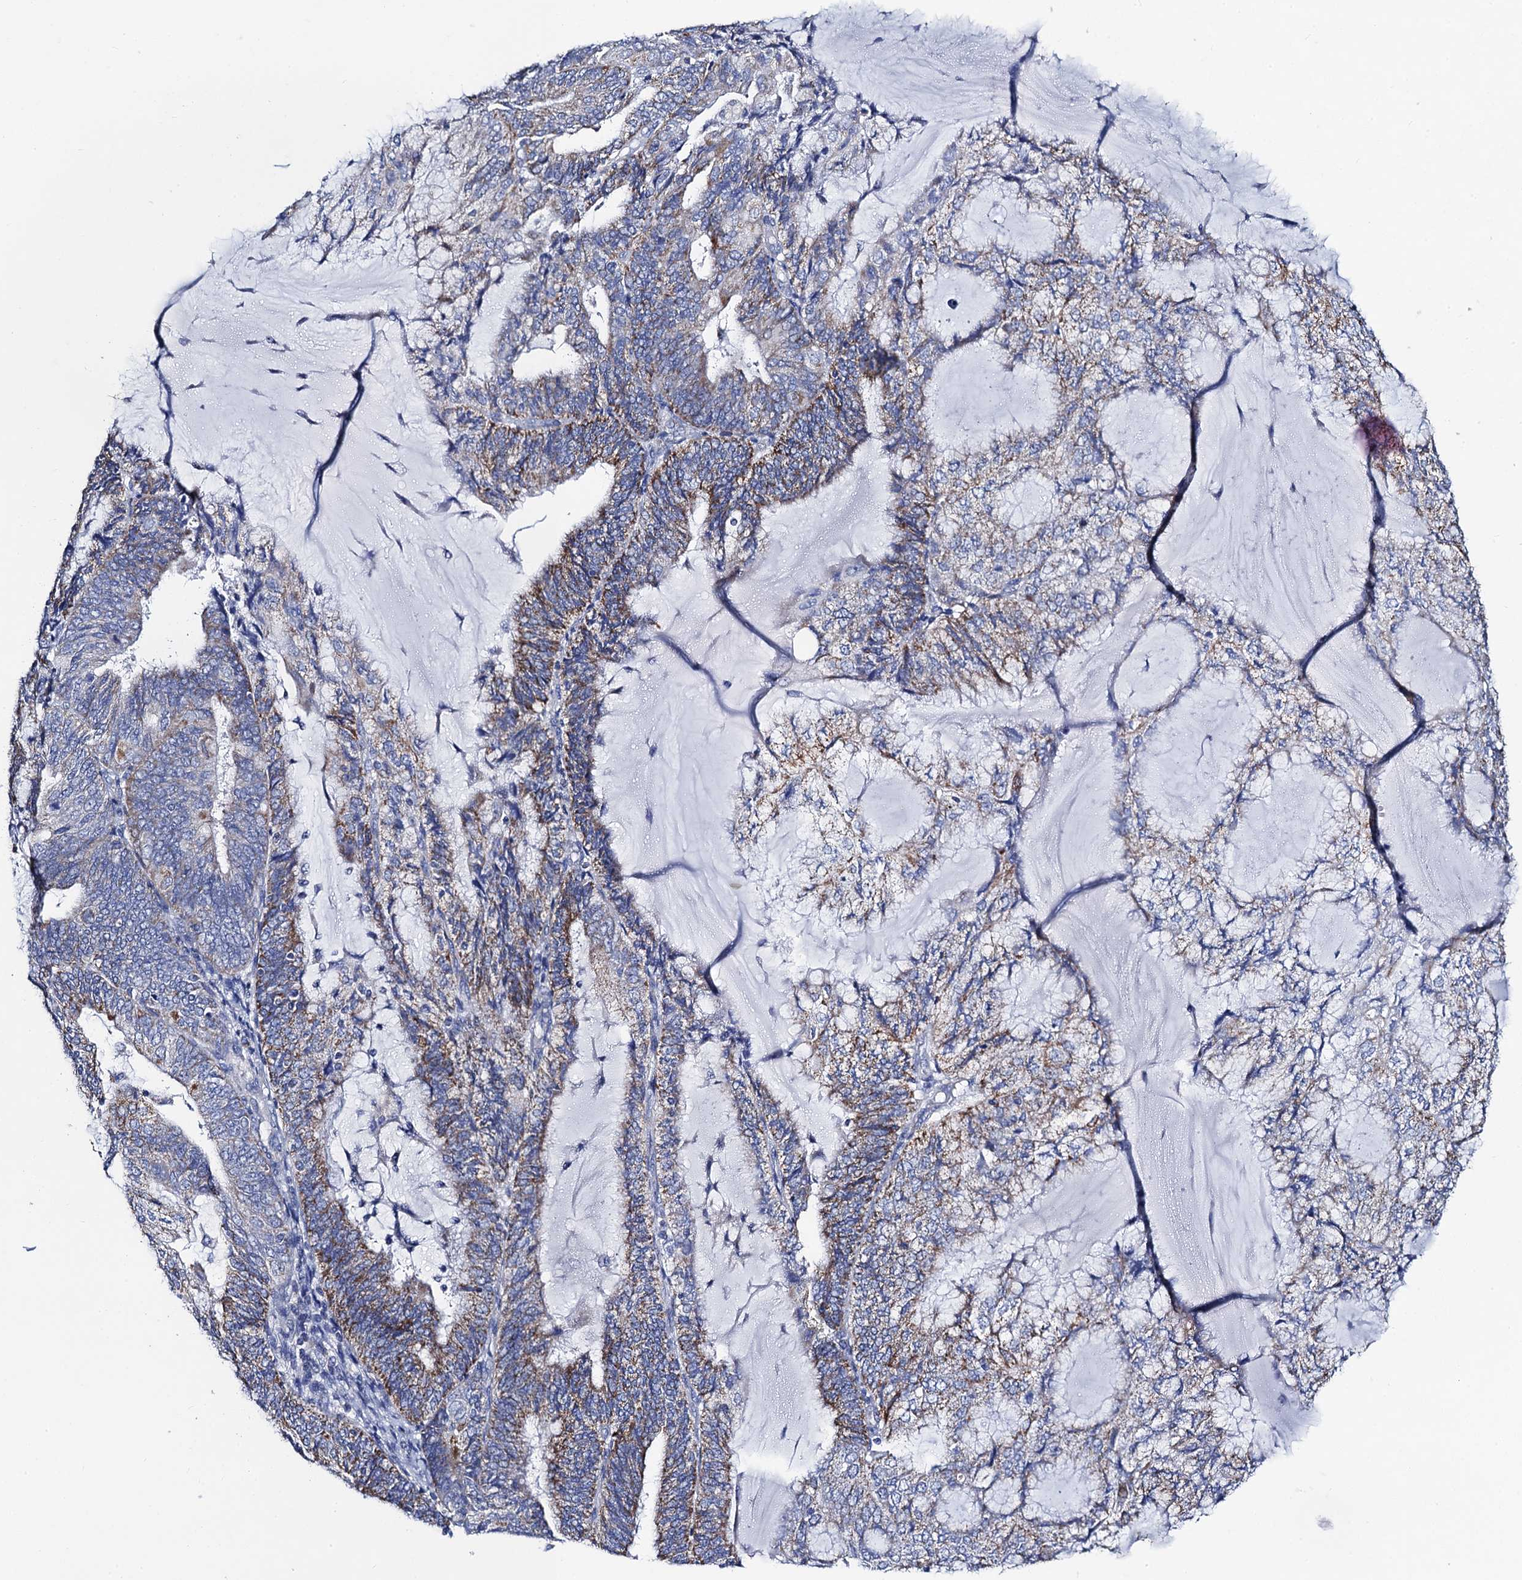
{"staining": {"intensity": "moderate", "quantity": "25%-75%", "location": "cytoplasmic/membranous"}, "tissue": "endometrial cancer", "cell_type": "Tumor cells", "image_type": "cancer", "snomed": [{"axis": "morphology", "description": "Adenocarcinoma, NOS"}, {"axis": "topography", "description": "Endometrium"}], "caption": "Endometrial cancer (adenocarcinoma) stained for a protein demonstrates moderate cytoplasmic/membranous positivity in tumor cells. The protein of interest is stained brown, and the nuclei are stained in blue (DAB (3,3'-diaminobenzidine) IHC with brightfield microscopy, high magnification).", "gene": "ACADSB", "patient": {"sex": "female", "age": 81}}